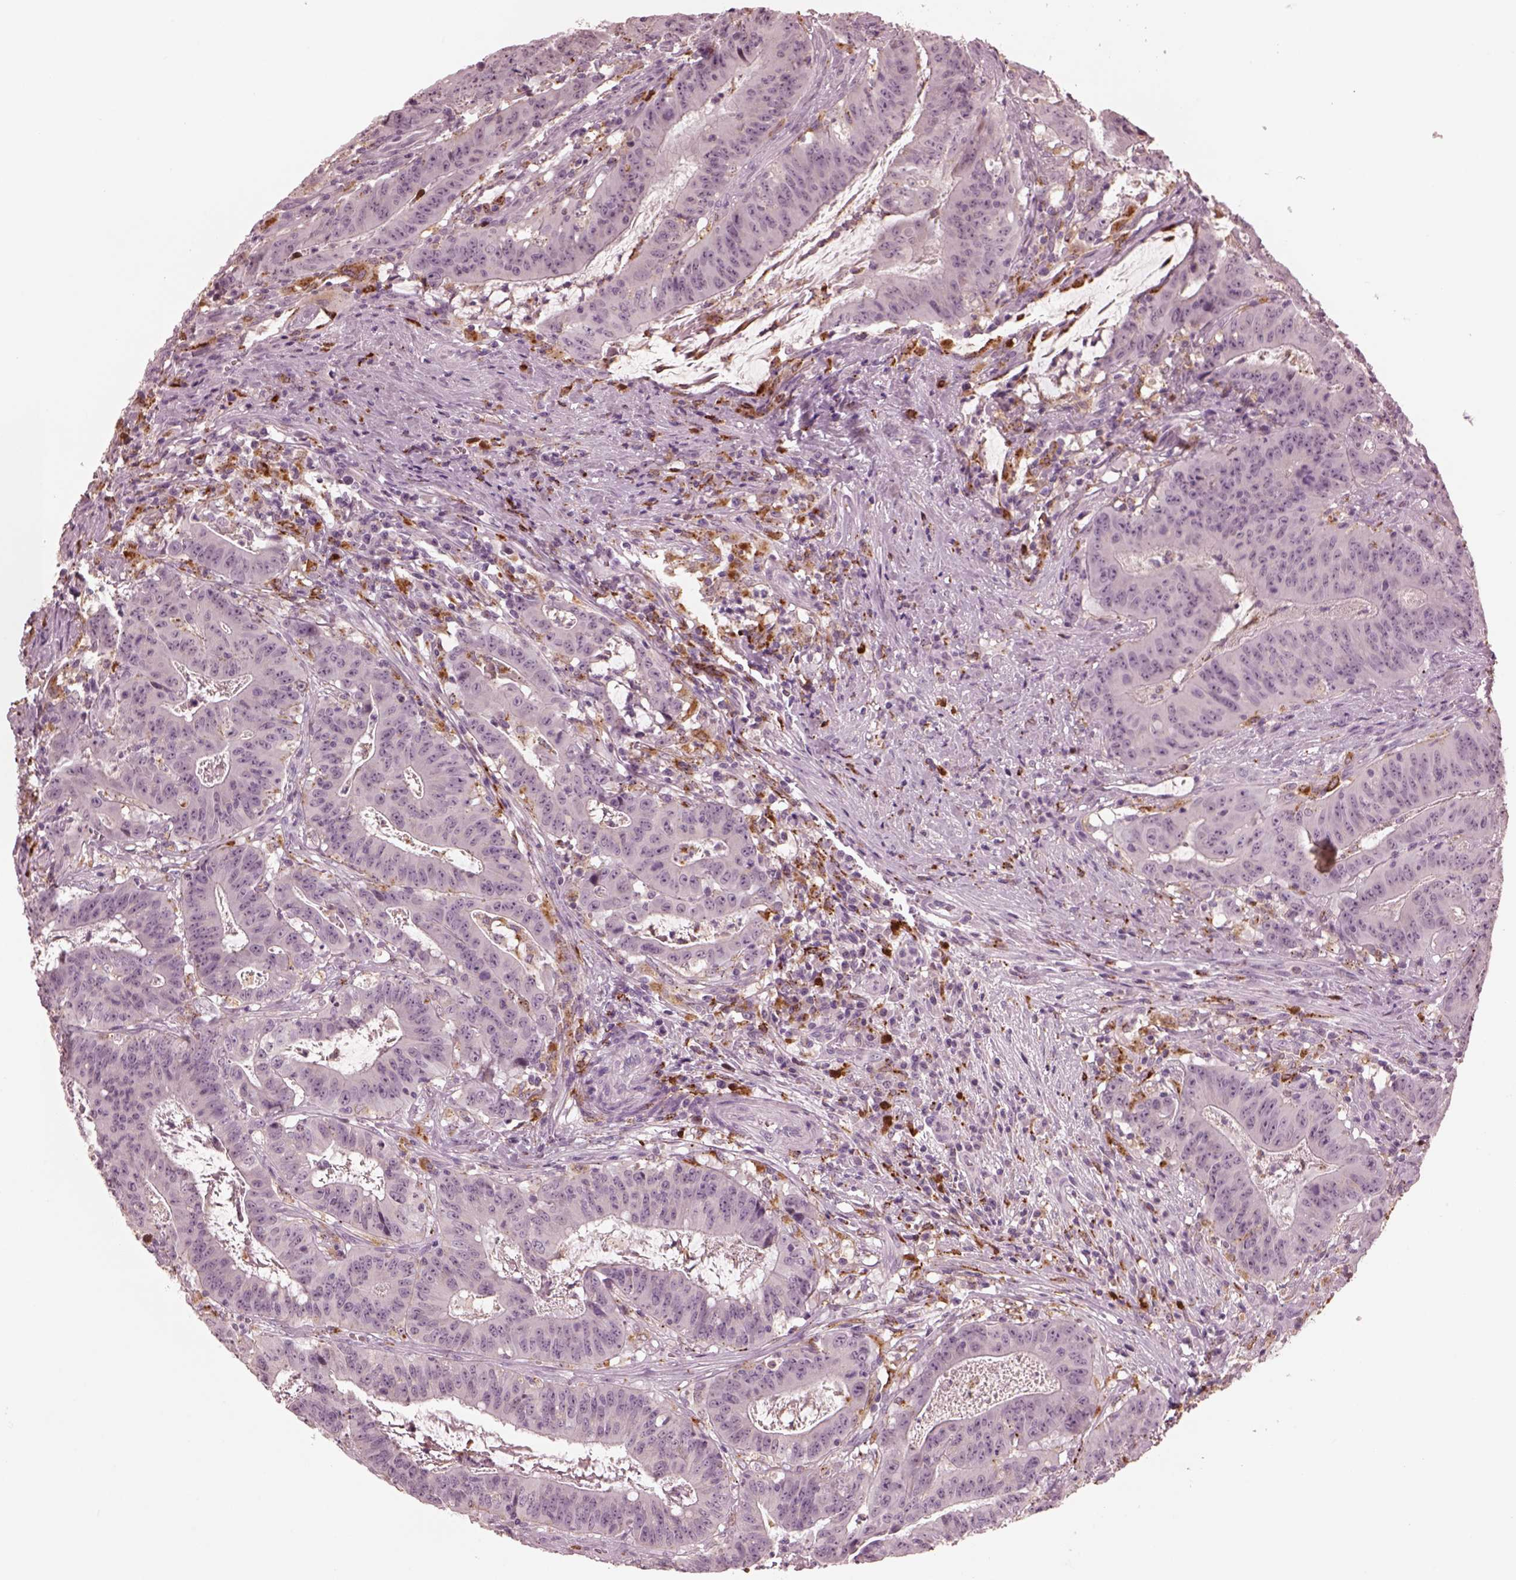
{"staining": {"intensity": "negative", "quantity": "none", "location": "none"}, "tissue": "colorectal cancer", "cell_type": "Tumor cells", "image_type": "cancer", "snomed": [{"axis": "morphology", "description": "Adenocarcinoma, NOS"}, {"axis": "topography", "description": "Colon"}], "caption": "High magnification brightfield microscopy of adenocarcinoma (colorectal) stained with DAB (3,3'-diaminobenzidine) (brown) and counterstained with hematoxylin (blue): tumor cells show no significant expression.", "gene": "SLAMF8", "patient": {"sex": "male", "age": 33}}